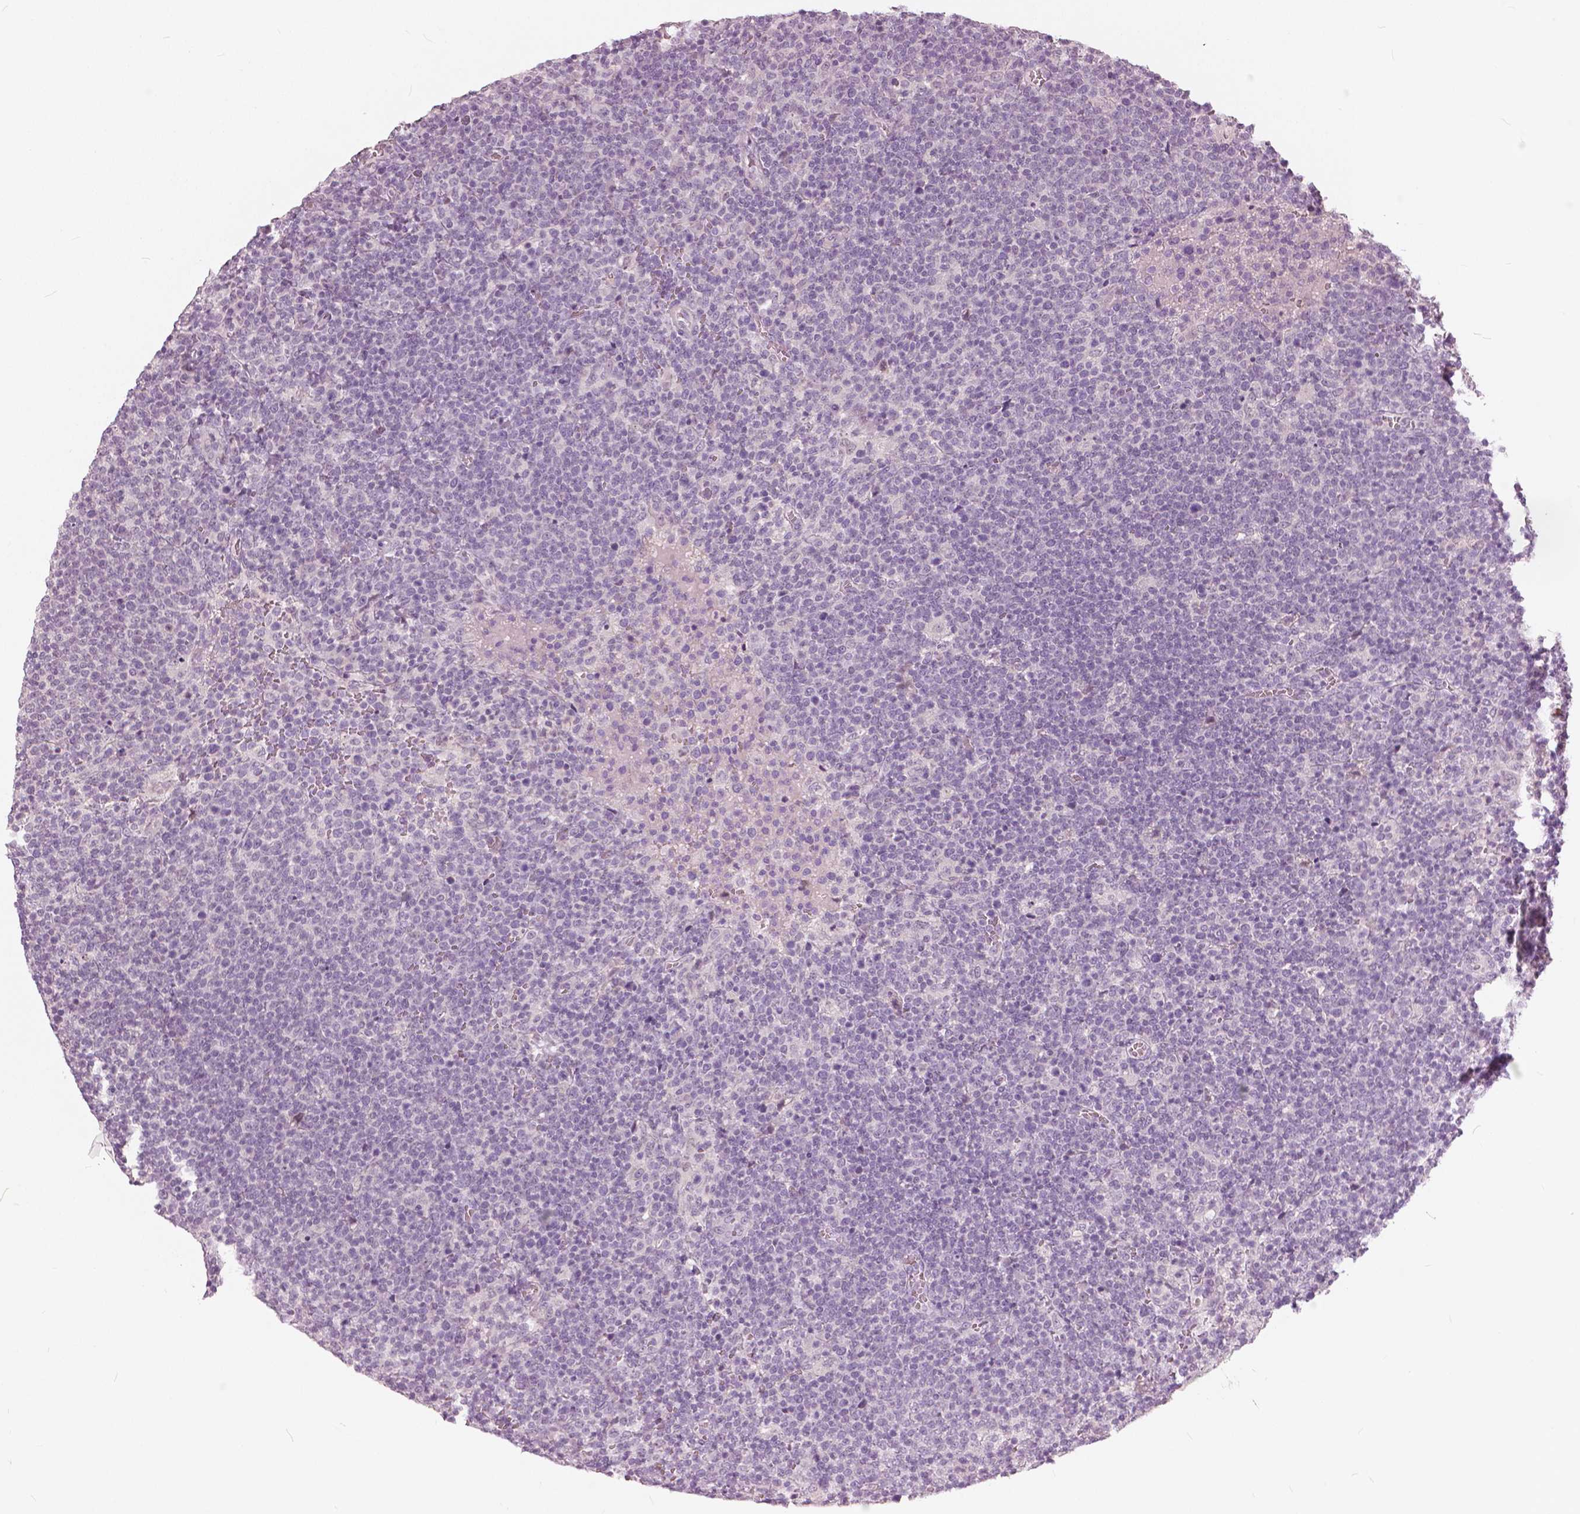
{"staining": {"intensity": "negative", "quantity": "none", "location": "none"}, "tissue": "lymphoma", "cell_type": "Tumor cells", "image_type": "cancer", "snomed": [{"axis": "morphology", "description": "Malignant lymphoma, non-Hodgkin's type, High grade"}, {"axis": "topography", "description": "Lymph node"}], "caption": "This is an immunohistochemistry micrograph of malignant lymphoma, non-Hodgkin's type (high-grade). There is no expression in tumor cells.", "gene": "NANOG", "patient": {"sex": "male", "age": 61}}